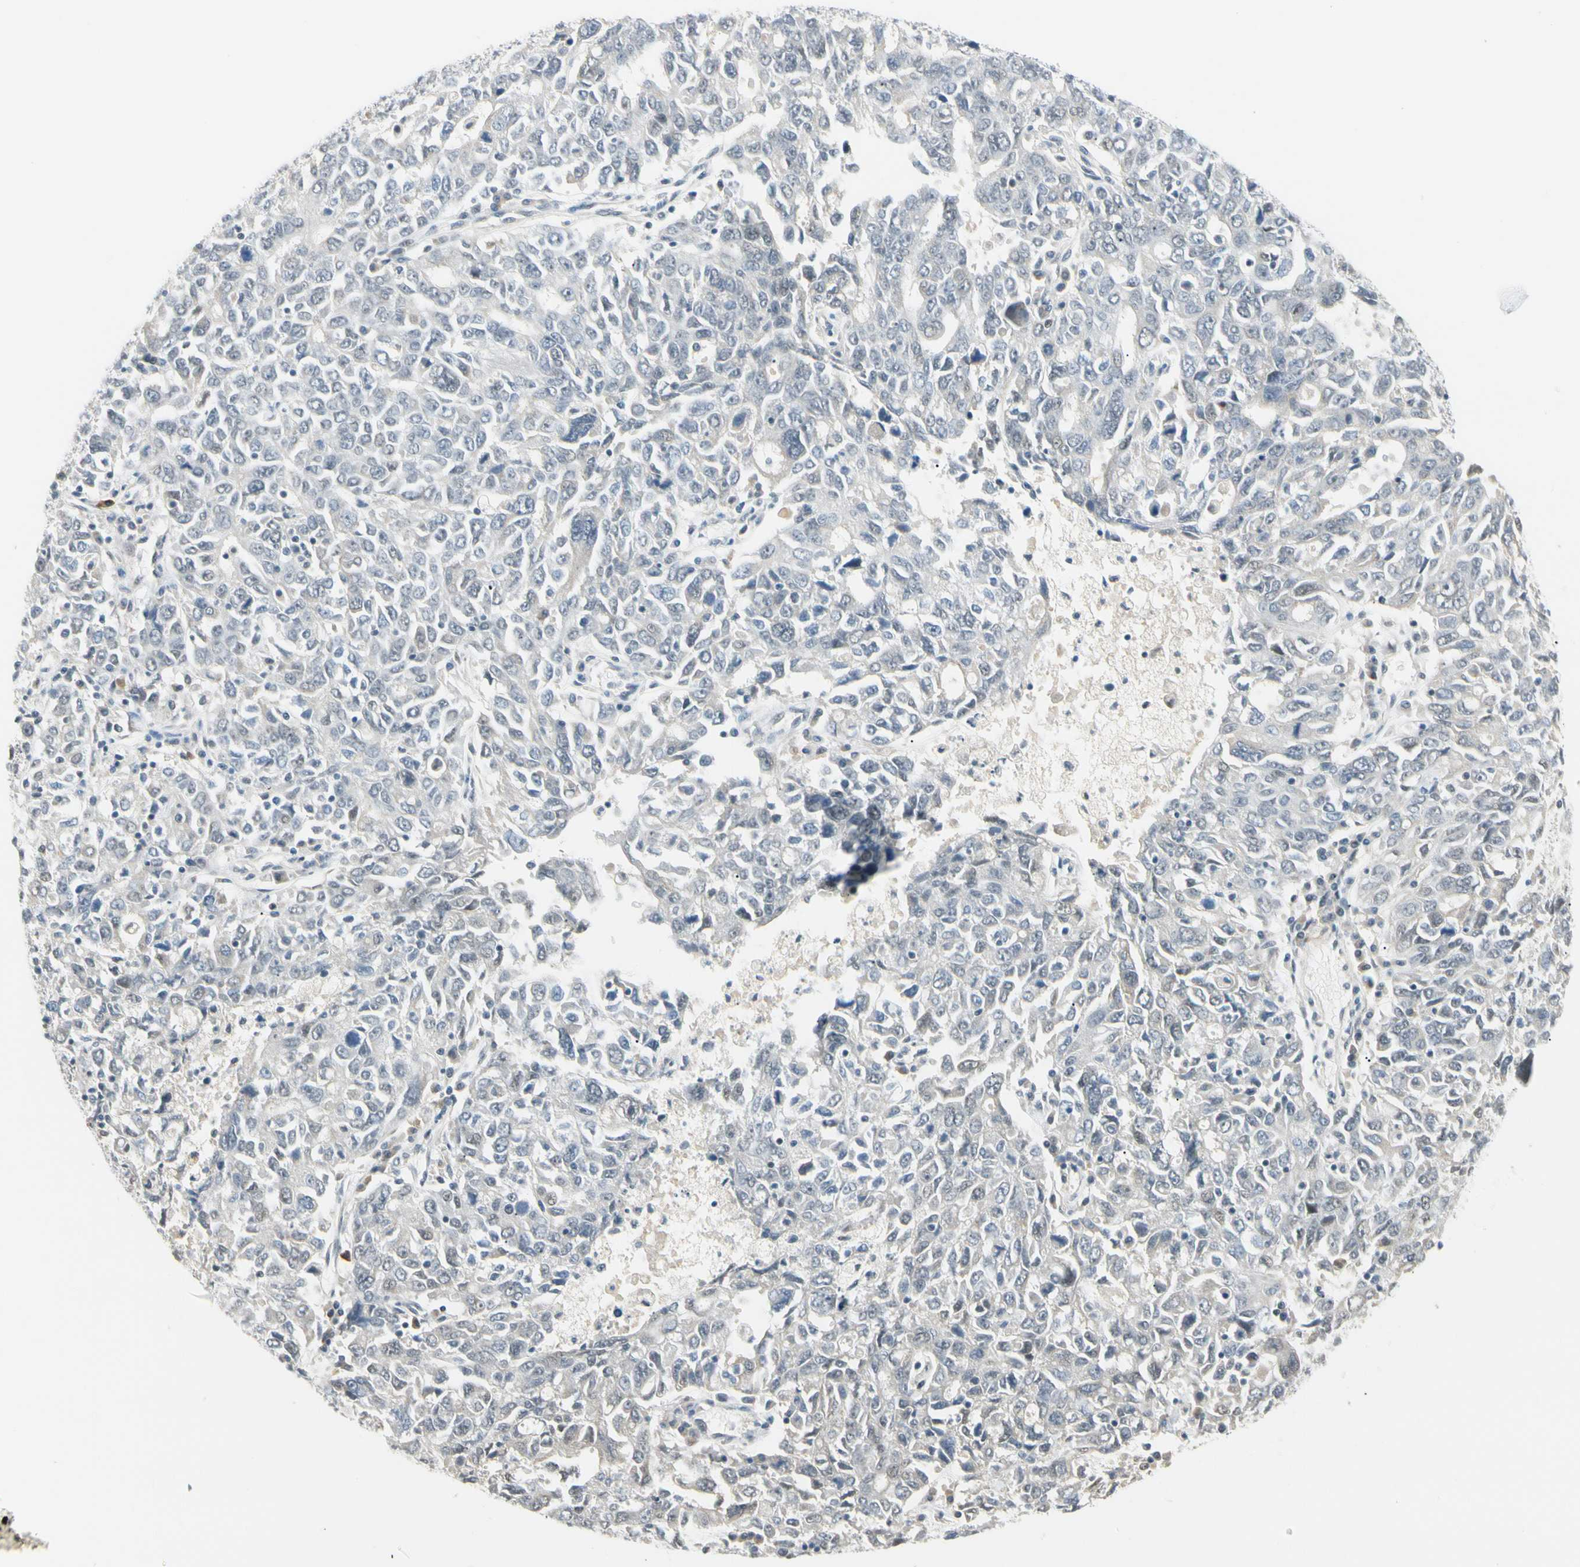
{"staining": {"intensity": "weak", "quantity": "<25%", "location": "nuclear"}, "tissue": "ovarian cancer", "cell_type": "Tumor cells", "image_type": "cancer", "snomed": [{"axis": "morphology", "description": "Carcinoma, endometroid"}, {"axis": "topography", "description": "Ovary"}], "caption": "Immunohistochemistry histopathology image of neoplastic tissue: human ovarian cancer stained with DAB shows no significant protein positivity in tumor cells. Brightfield microscopy of immunohistochemistry (IHC) stained with DAB (3,3'-diaminobenzidine) (brown) and hematoxylin (blue), captured at high magnification.", "gene": "ASPN", "patient": {"sex": "female", "age": 62}}